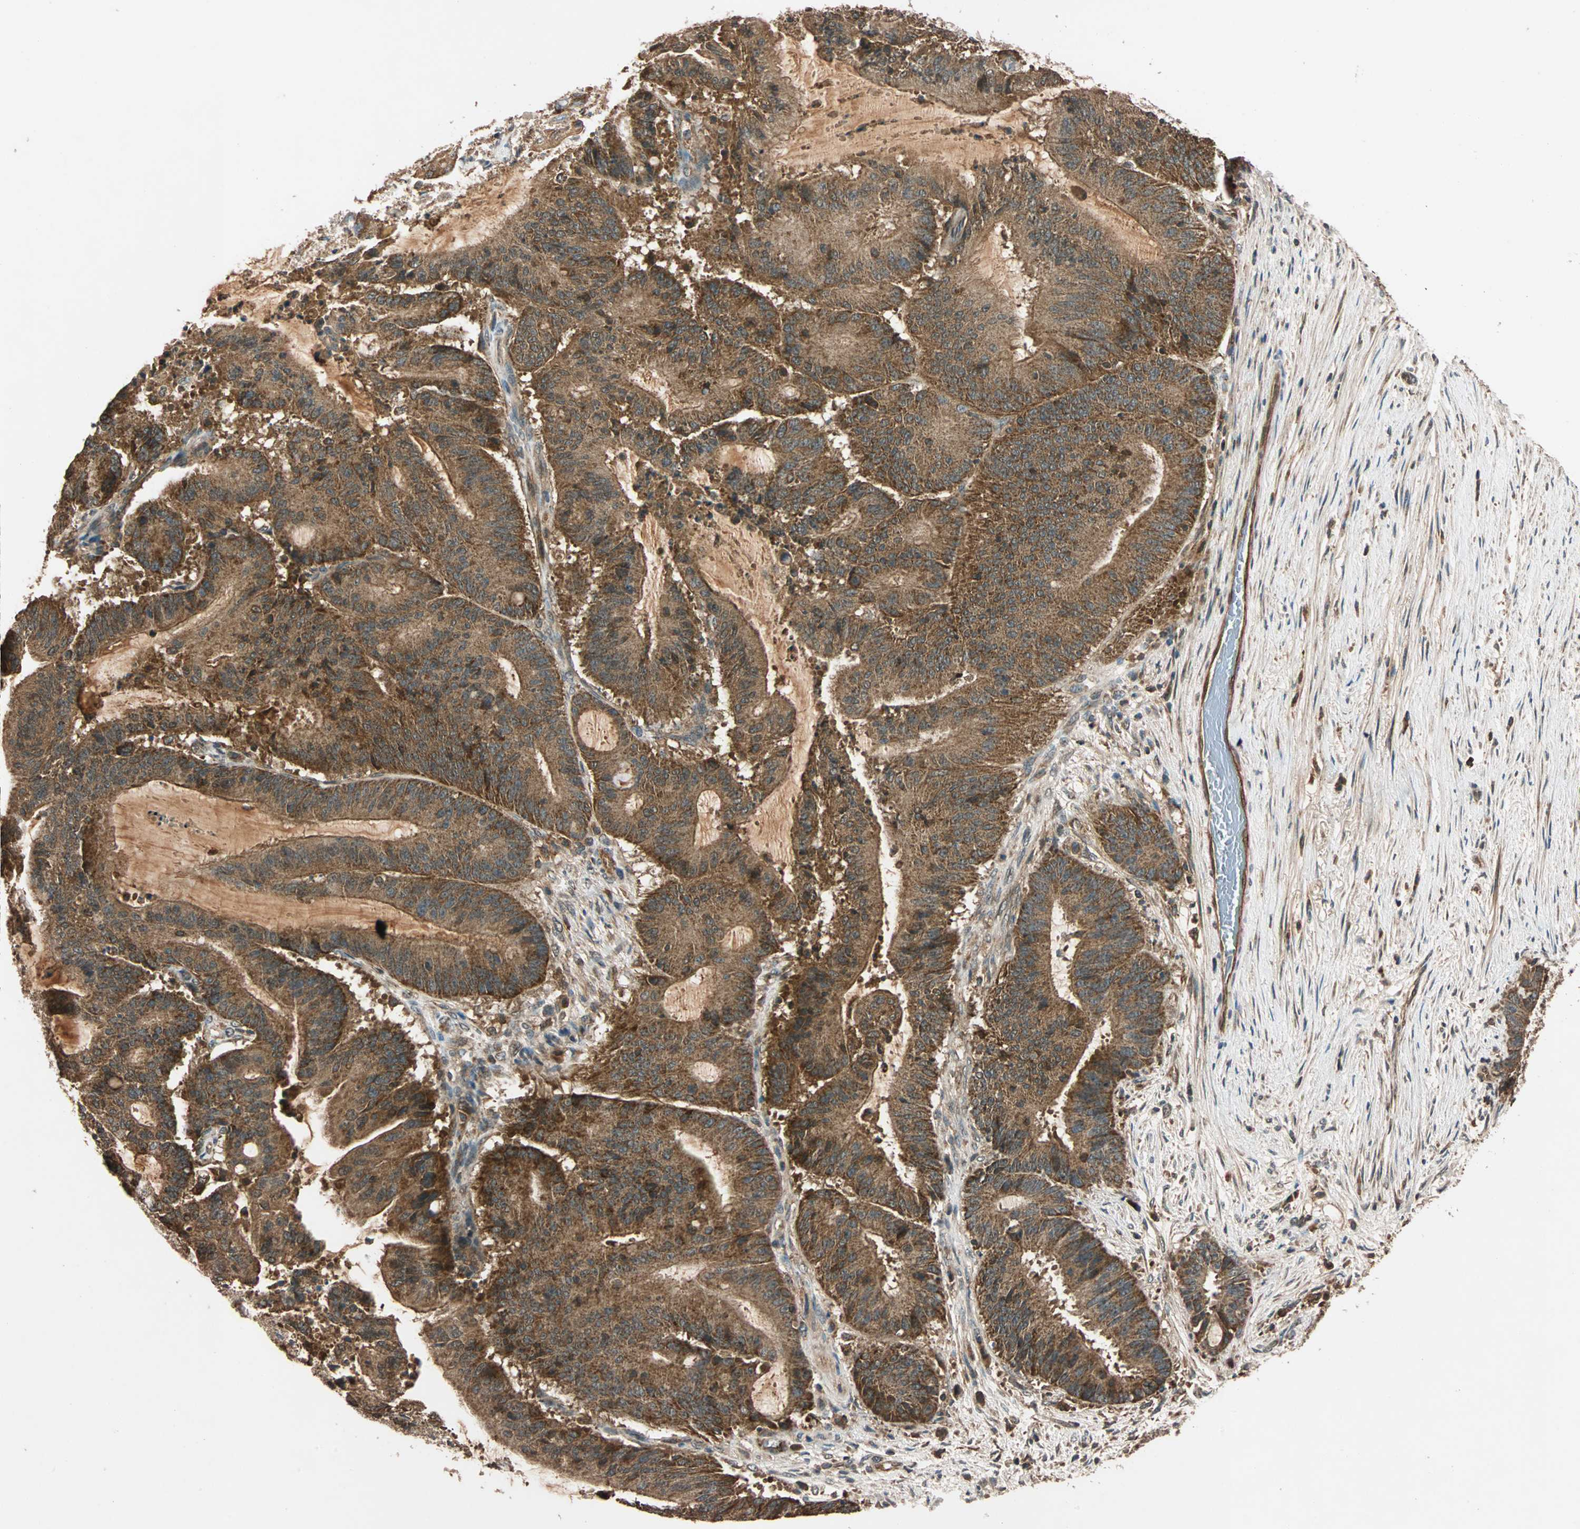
{"staining": {"intensity": "strong", "quantity": ">75%", "location": "cytoplasmic/membranous"}, "tissue": "liver cancer", "cell_type": "Tumor cells", "image_type": "cancer", "snomed": [{"axis": "morphology", "description": "Cholangiocarcinoma"}, {"axis": "topography", "description": "Liver"}], "caption": "Human liver cancer stained with a brown dye shows strong cytoplasmic/membranous positive expression in approximately >75% of tumor cells.", "gene": "MAPK1", "patient": {"sex": "female", "age": 73}}